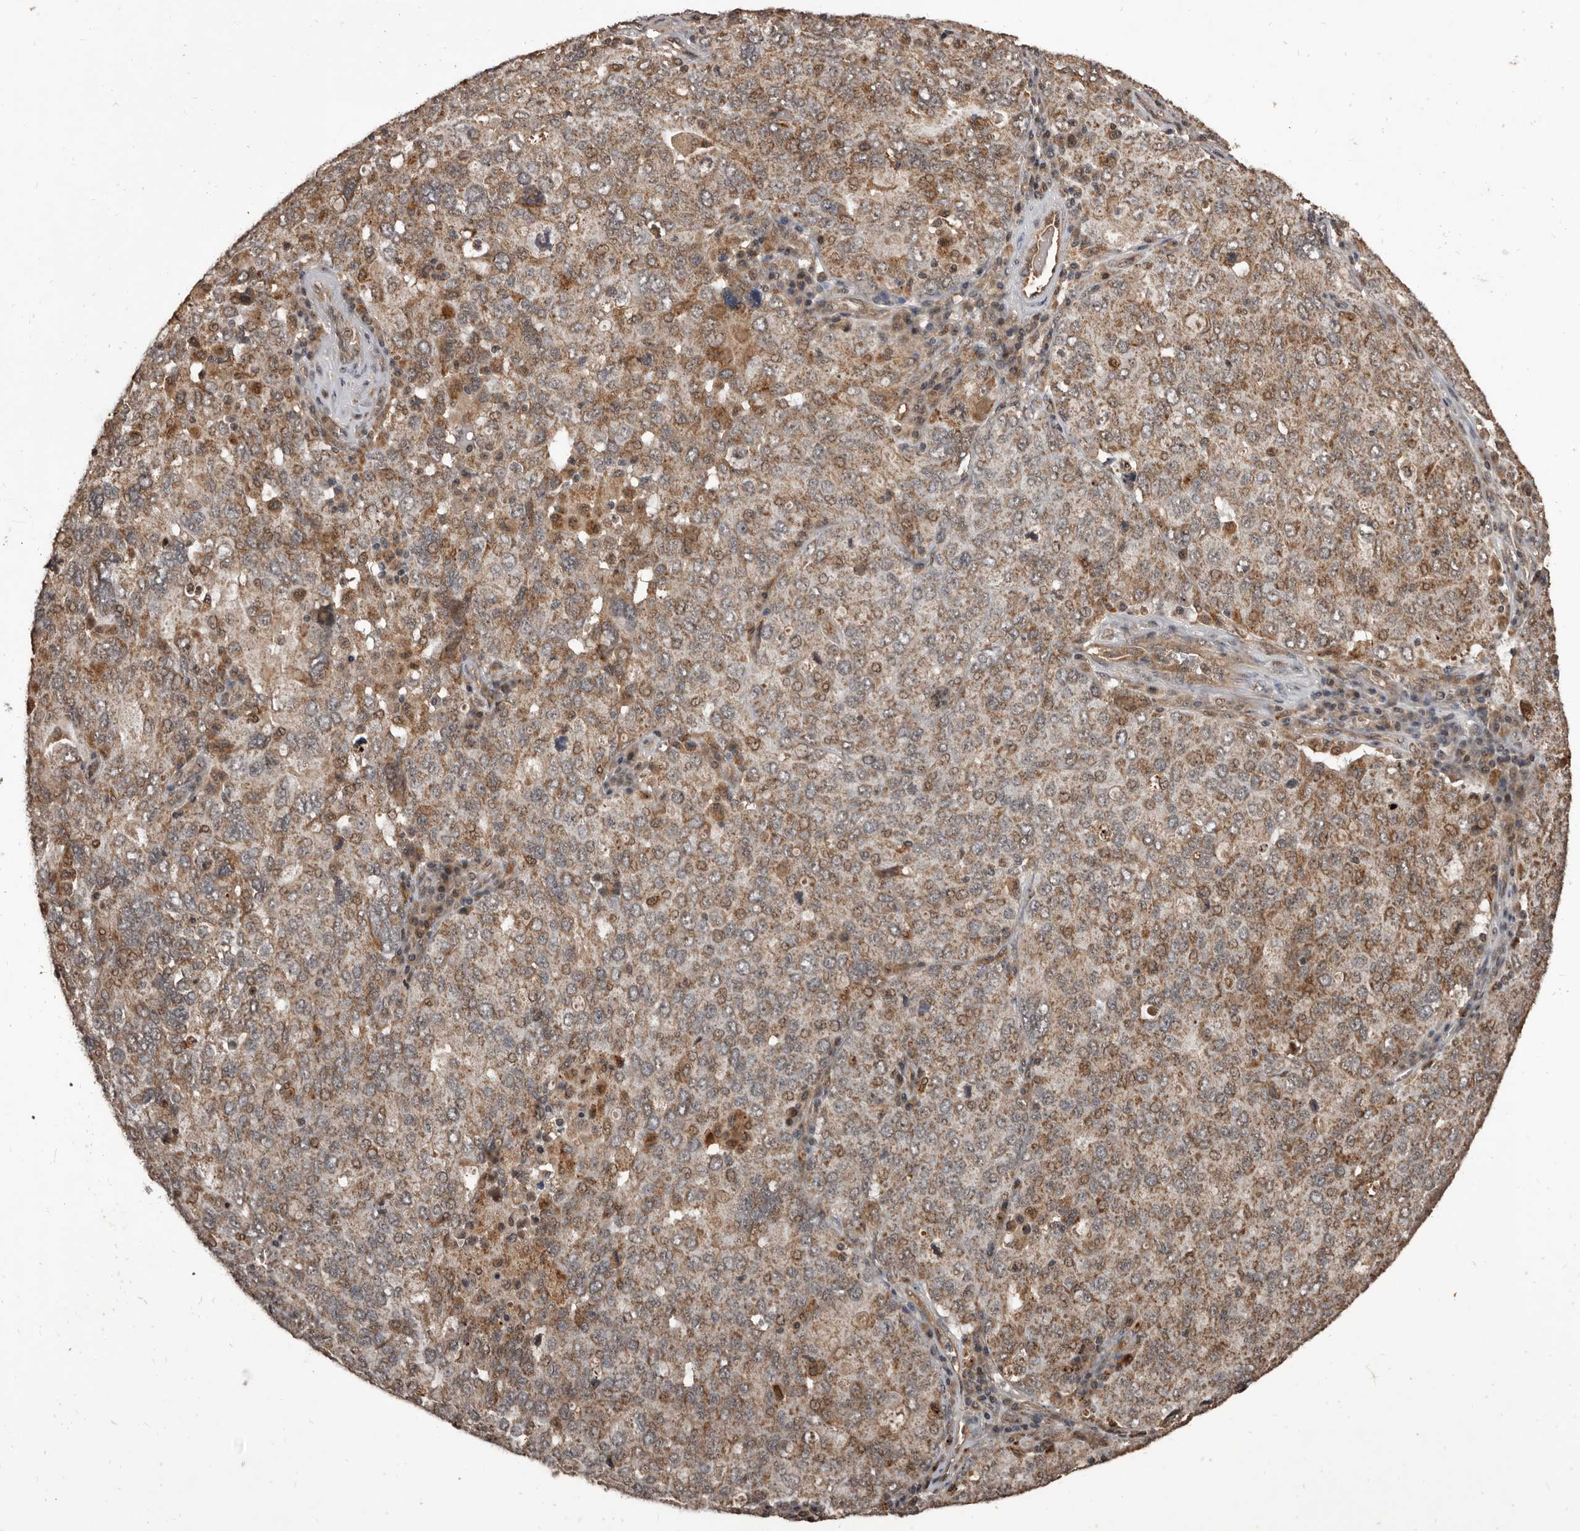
{"staining": {"intensity": "moderate", "quantity": ">75%", "location": "cytoplasmic/membranous,nuclear"}, "tissue": "ovarian cancer", "cell_type": "Tumor cells", "image_type": "cancer", "snomed": [{"axis": "morphology", "description": "Carcinoma, endometroid"}, {"axis": "topography", "description": "Ovary"}], "caption": "DAB (3,3'-diaminobenzidine) immunohistochemical staining of ovarian cancer exhibits moderate cytoplasmic/membranous and nuclear protein positivity in about >75% of tumor cells. (DAB = brown stain, brightfield microscopy at high magnification).", "gene": "AHR", "patient": {"sex": "female", "age": 62}}